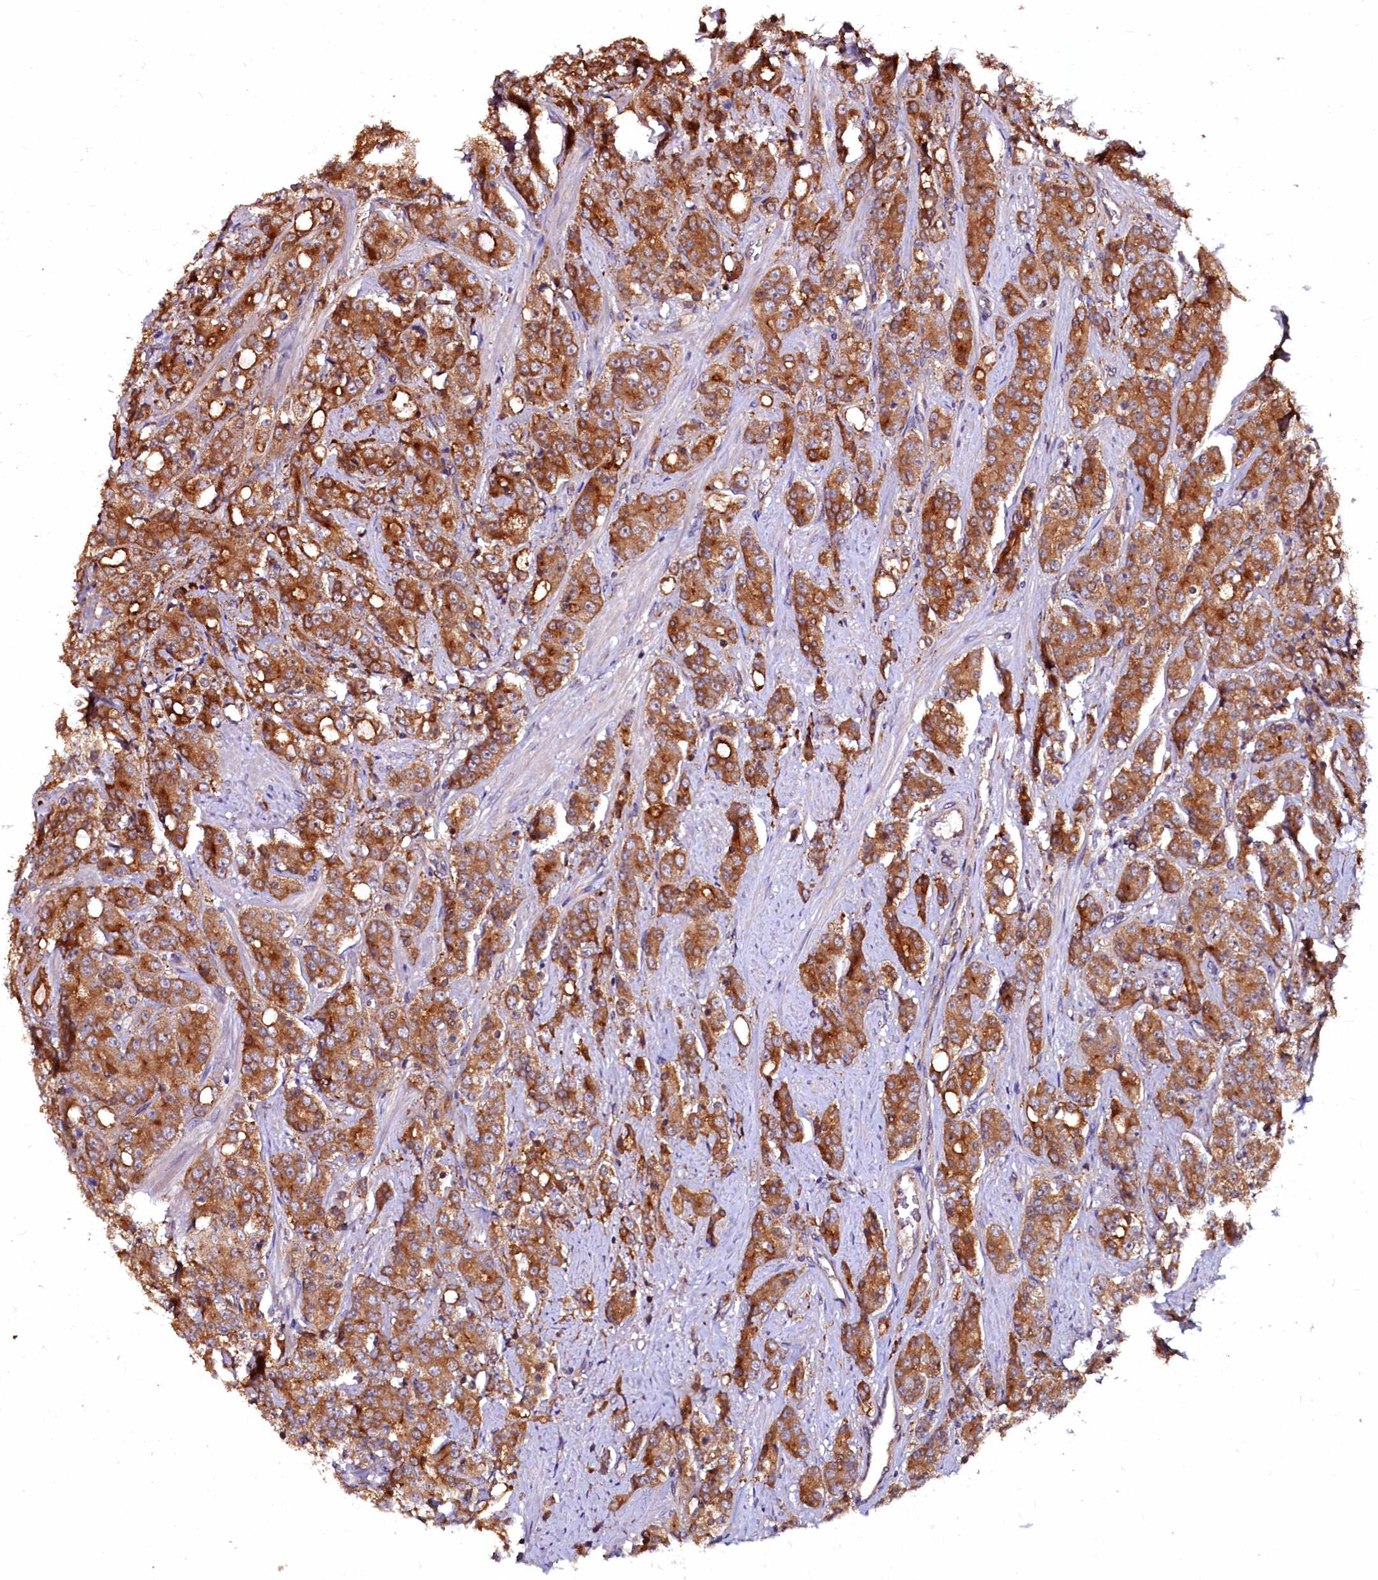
{"staining": {"intensity": "strong", "quantity": ">75%", "location": "cytoplasmic/membranous"}, "tissue": "prostate cancer", "cell_type": "Tumor cells", "image_type": "cancer", "snomed": [{"axis": "morphology", "description": "Adenocarcinoma, High grade"}, {"axis": "topography", "description": "Prostate"}], "caption": "IHC histopathology image of neoplastic tissue: prostate cancer stained using immunohistochemistry demonstrates high levels of strong protein expression localized specifically in the cytoplasmic/membranous of tumor cells, appearing as a cytoplasmic/membranous brown color.", "gene": "APPL2", "patient": {"sex": "male", "age": 62}}